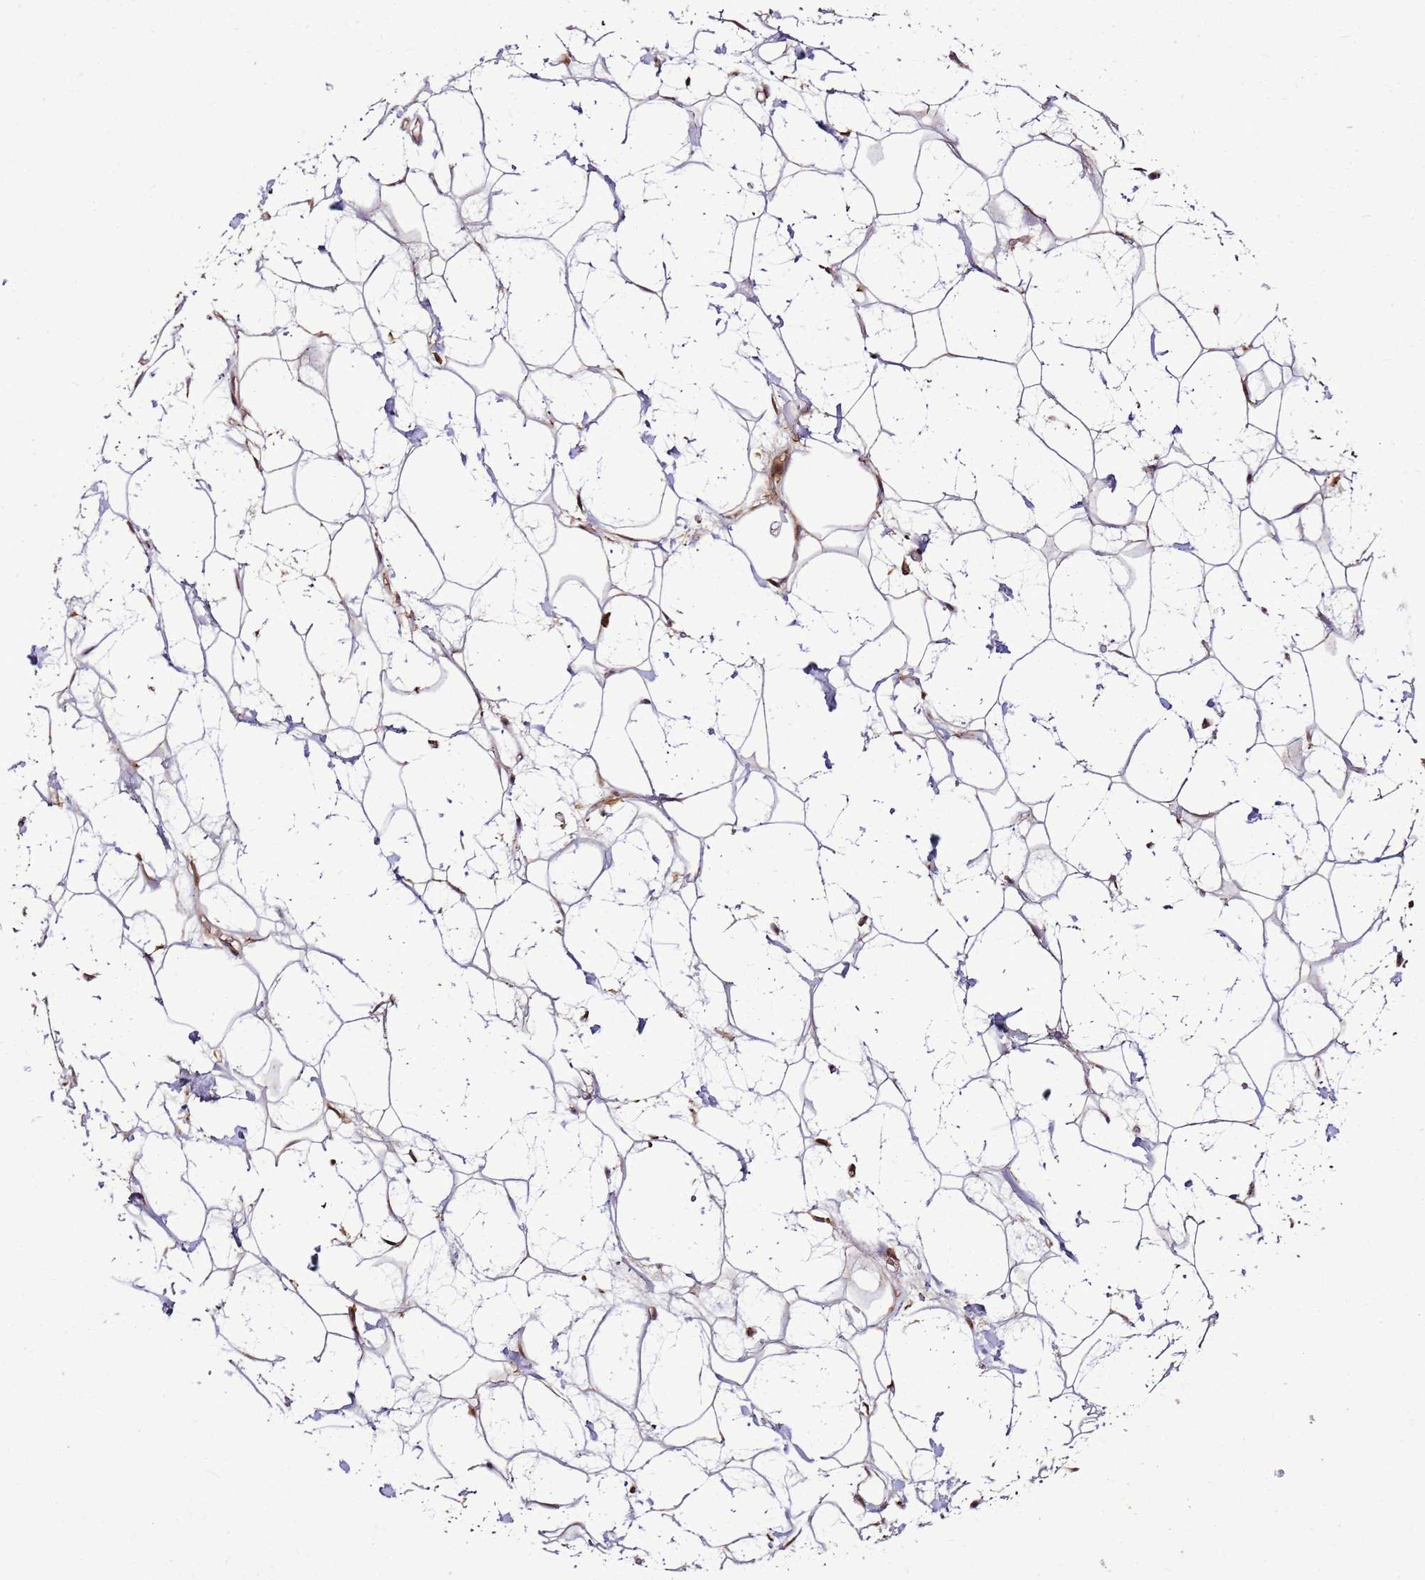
{"staining": {"intensity": "moderate", "quantity": "<25%", "location": "cytoplasmic/membranous"}, "tissue": "adipose tissue", "cell_type": "Adipocytes", "image_type": "normal", "snomed": [{"axis": "morphology", "description": "Normal tissue, NOS"}, {"axis": "topography", "description": "Breast"}], "caption": "Unremarkable adipose tissue reveals moderate cytoplasmic/membranous staining in approximately <25% of adipocytes, visualized by immunohistochemistry.", "gene": "RASA3", "patient": {"sex": "female", "age": 26}}